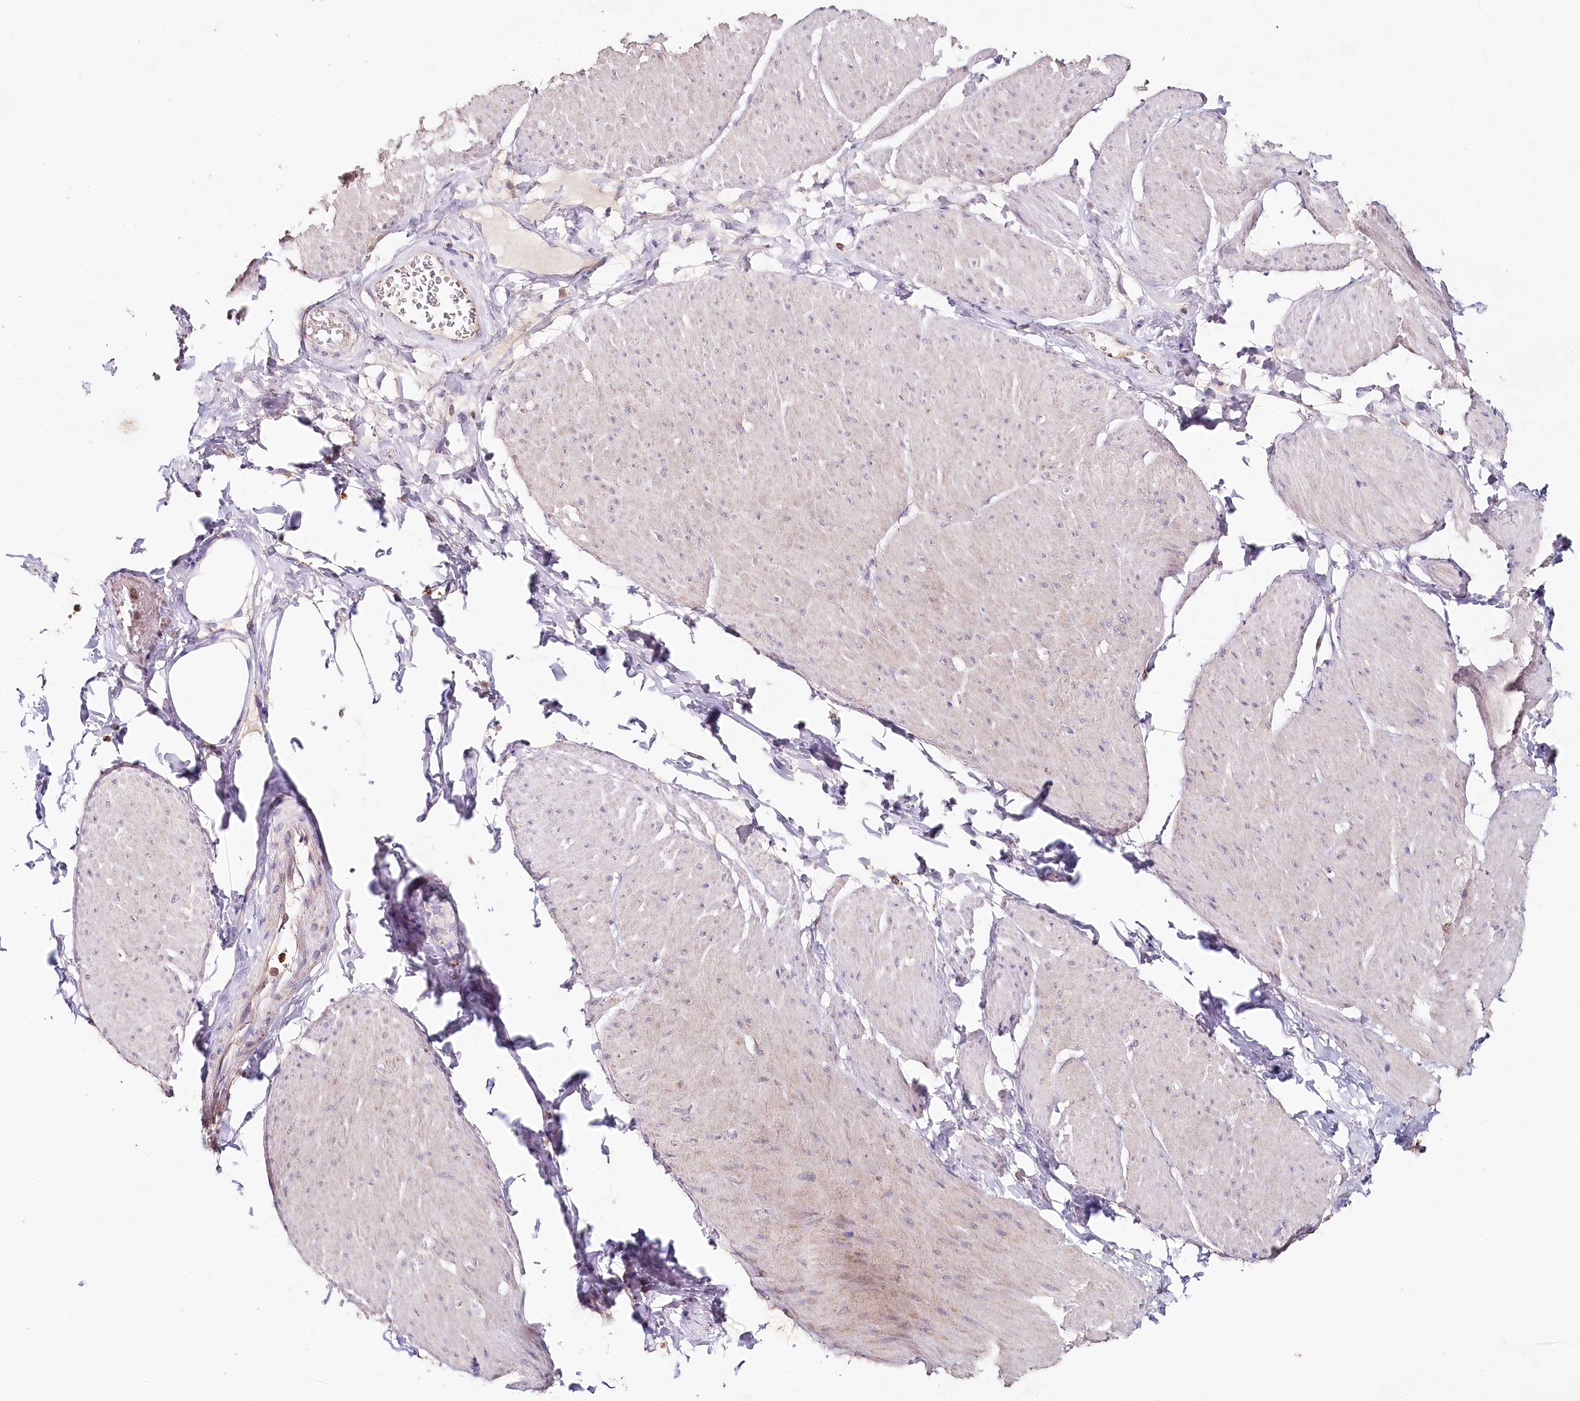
{"staining": {"intensity": "negative", "quantity": "none", "location": "none"}, "tissue": "smooth muscle", "cell_type": "Smooth muscle cells", "image_type": "normal", "snomed": [{"axis": "morphology", "description": "Urothelial carcinoma, High grade"}, {"axis": "topography", "description": "Urinary bladder"}], "caption": "Smooth muscle cells show no significant protein expression in normal smooth muscle. (Stains: DAB immunohistochemistry with hematoxylin counter stain, Microscopy: brightfield microscopy at high magnification).", "gene": "MMP25", "patient": {"sex": "male", "age": 46}}